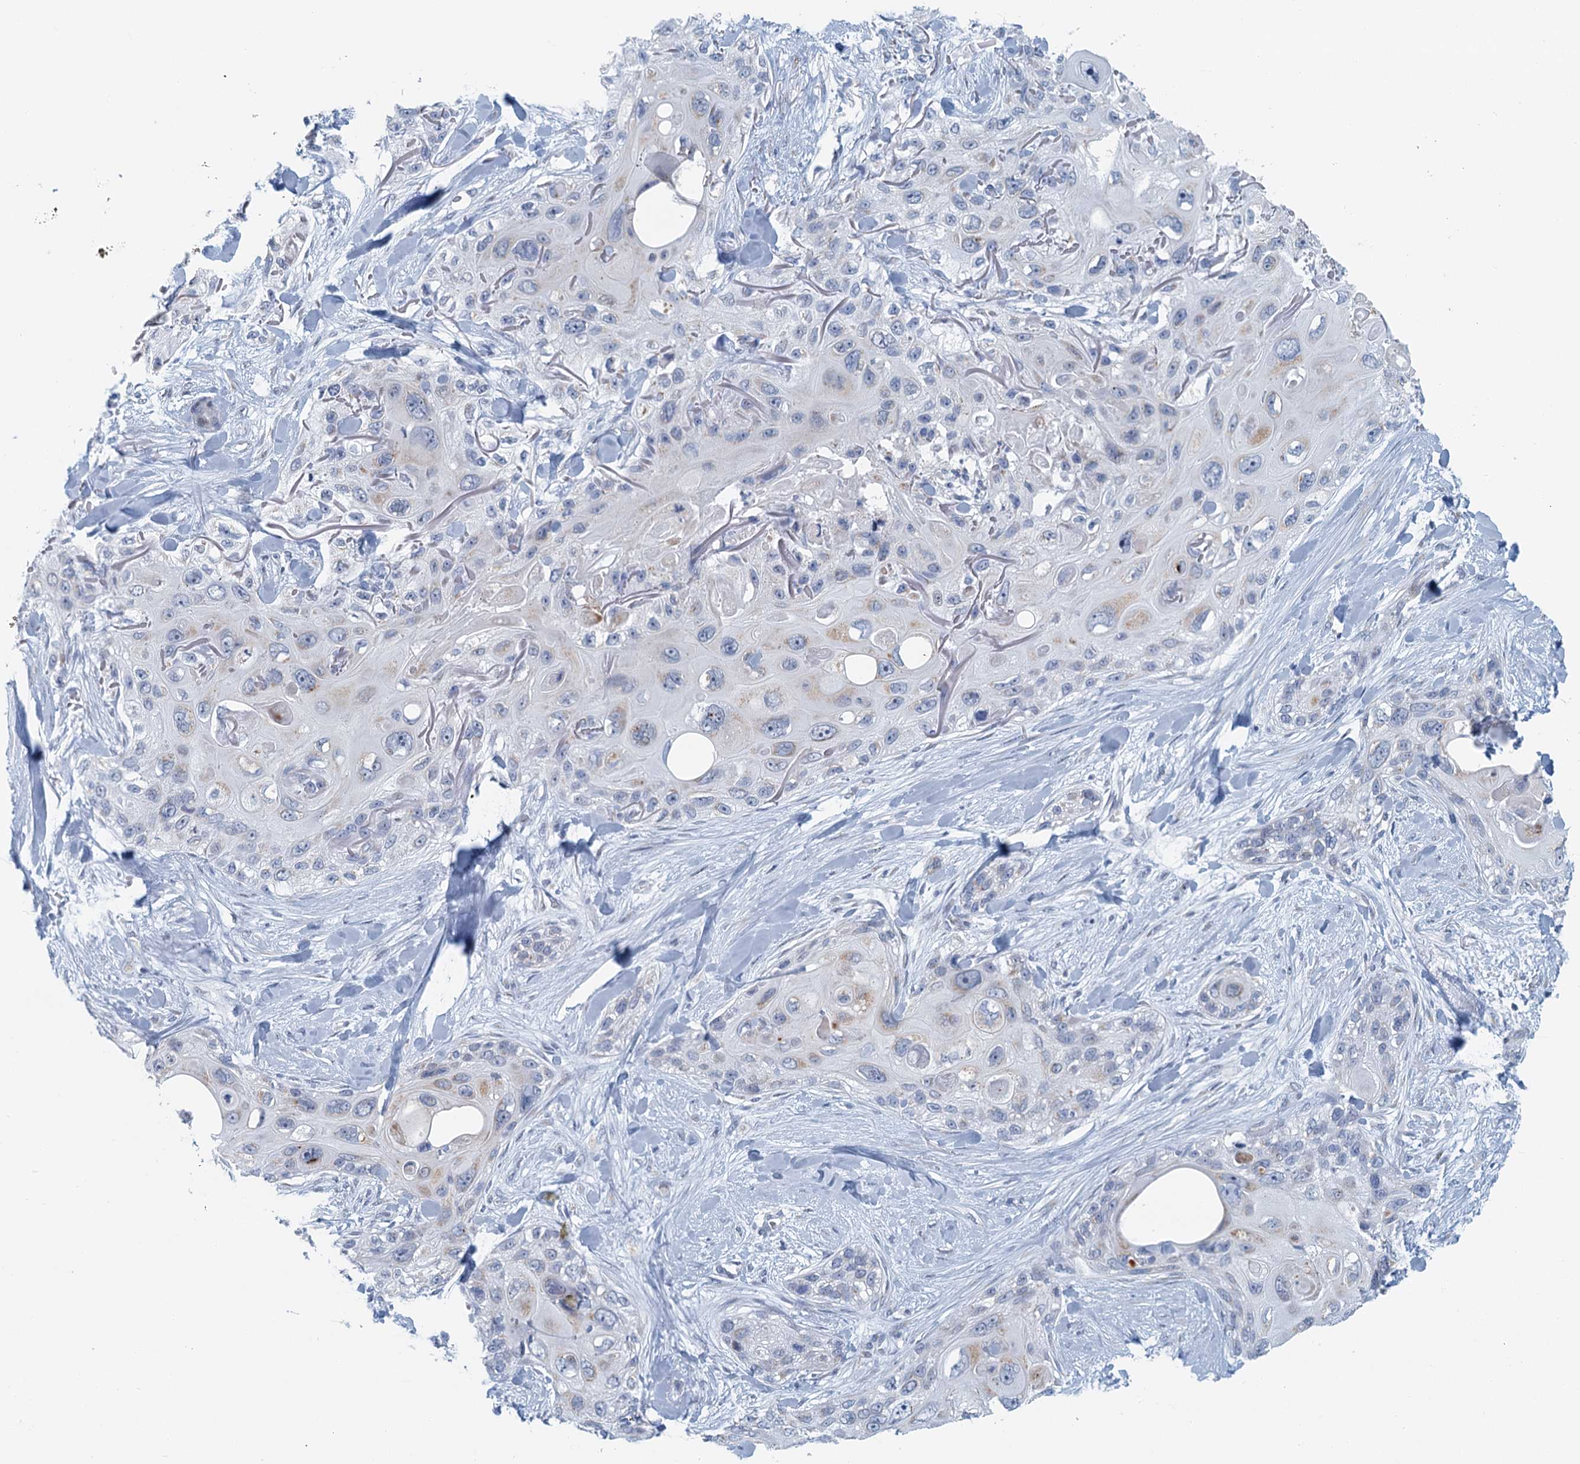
{"staining": {"intensity": "negative", "quantity": "none", "location": "none"}, "tissue": "skin cancer", "cell_type": "Tumor cells", "image_type": "cancer", "snomed": [{"axis": "morphology", "description": "Normal tissue, NOS"}, {"axis": "morphology", "description": "Squamous cell carcinoma, NOS"}, {"axis": "topography", "description": "Skin"}], "caption": "Immunohistochemical staining of human skin cancer (squamous cell carcinoma) demonstrates no significant positivity in tumor cells.", "gene": "ZNF527", "patient": {"sex": "male", "age": 72}}